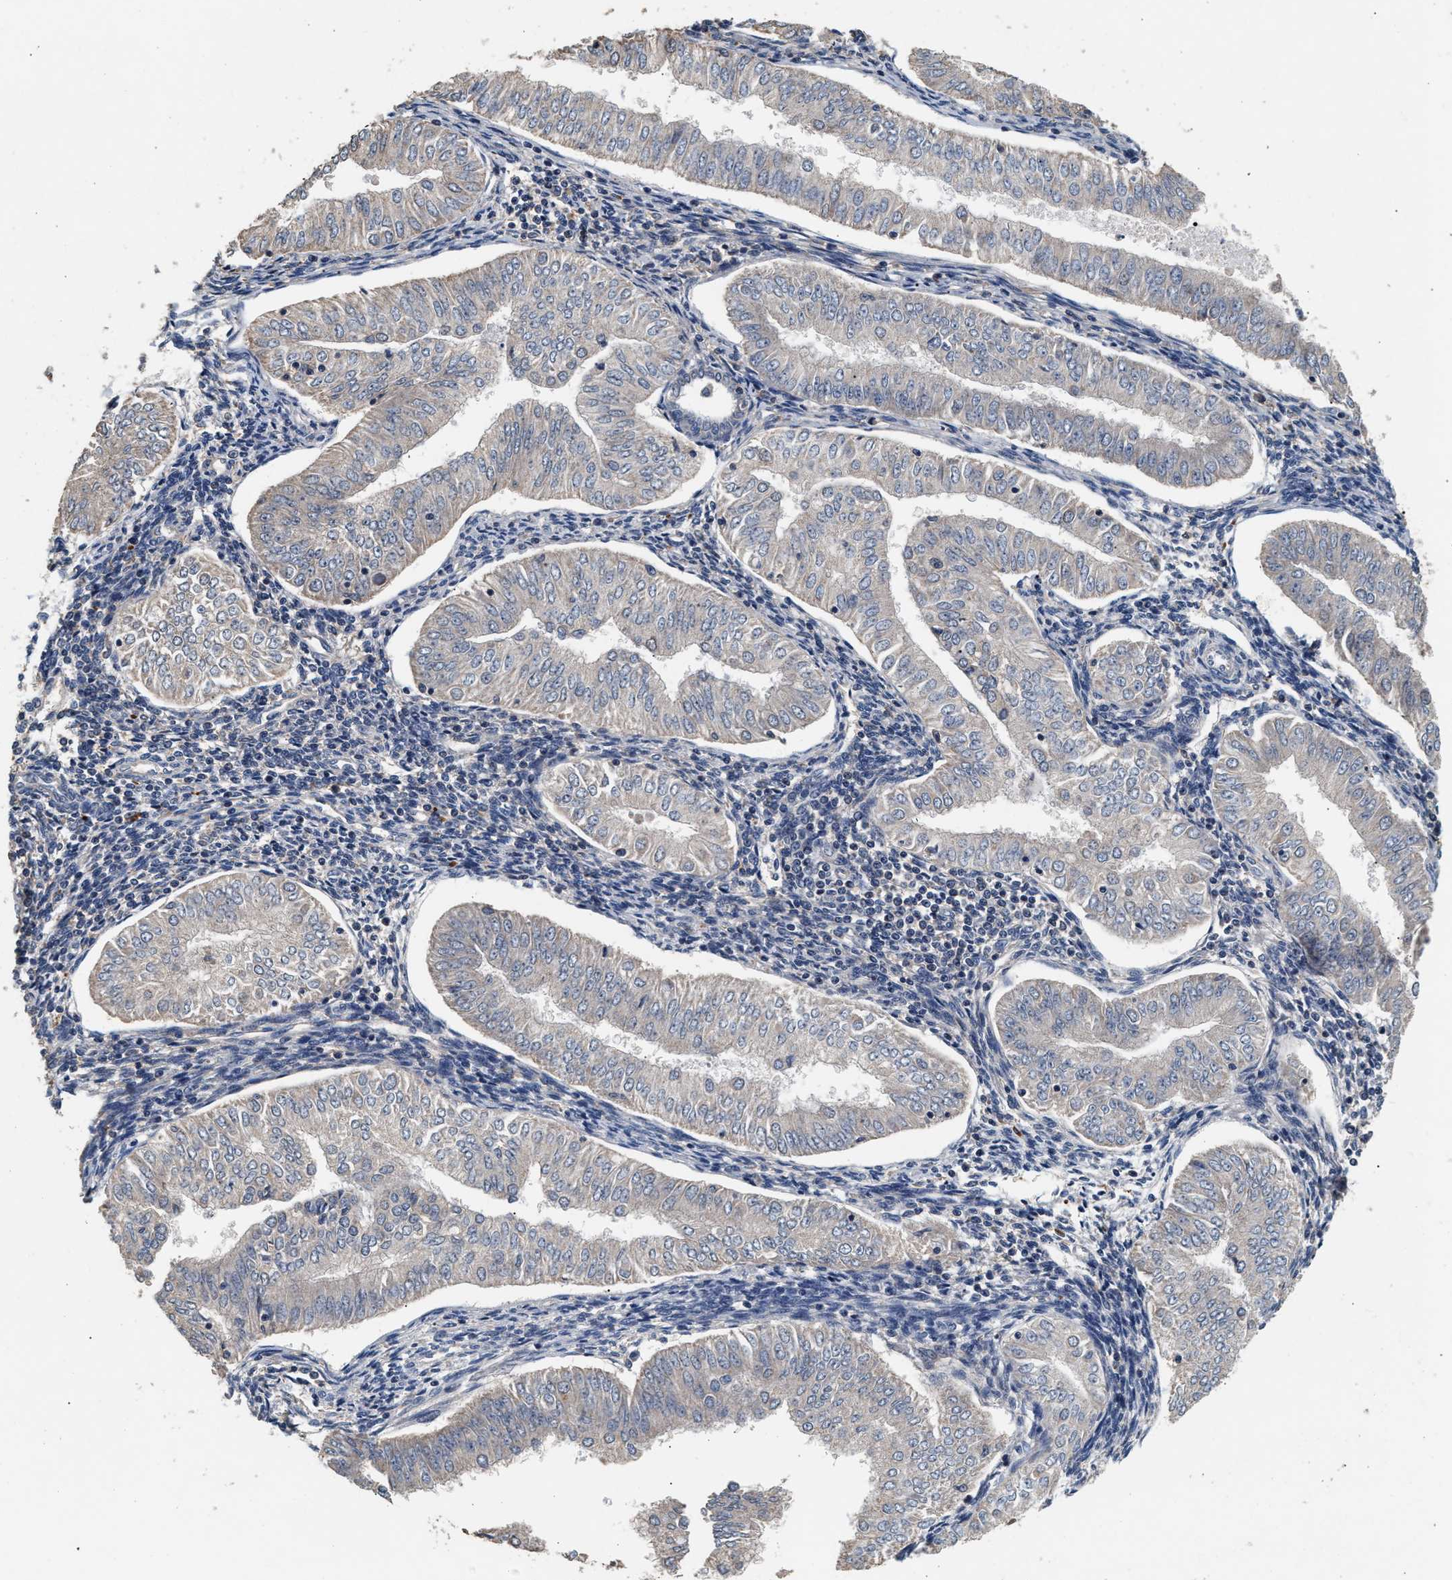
{"staining": {"intensity": "negative", "quantity": "none", "location": "none"}, "tissue": "endometrial cancer", "cell_type": "Tumor cells", "image_type": "cancer", "snomed": [{"axis": "morphology", "description": "Normal tissue, NOS"}, {"axis": "morphology", "description": "Adenocarcinoma, NOS"}, {"axis": "topography", "description": "Endometrium"}], "caption": "Human endometrial cancer (adenocarcinoma) stained for a protein using IHC reveals no positivity in tumor cells.", "gene": "PTGR3", "patient": {"sex": "female", "age": 53}}